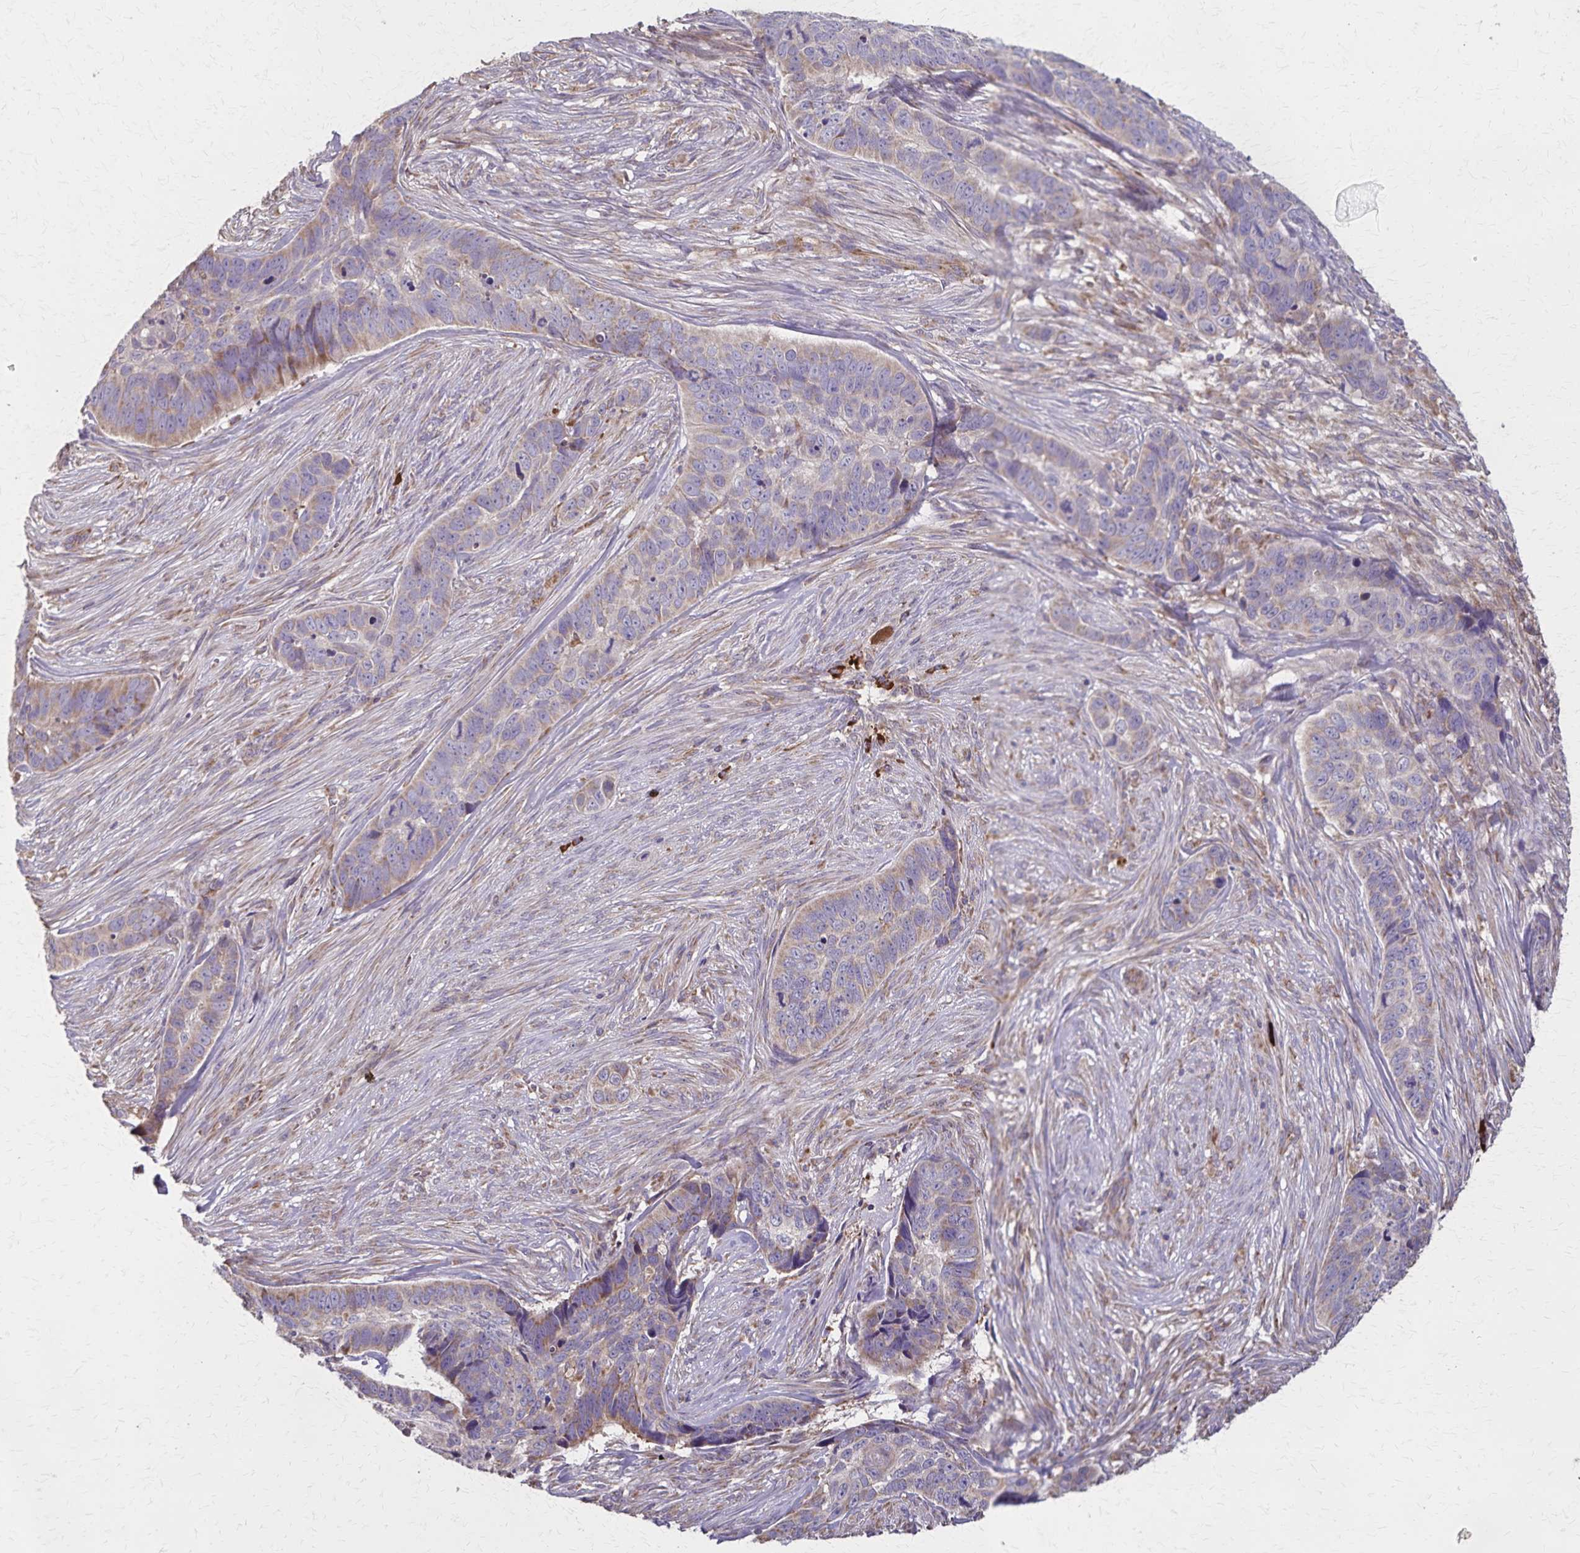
{"staining": {"intensity": "moderate", "quantity": "25%-75%", "location": "cytoplasmic/membranous"}, "tissue": "skin cancer", "cell_type": "Tumor cells", "image_type": "cancer", "snomed": [{"axis": "morphology", "description": "Basal cell carcinoma"}, {"axis": "topography", "description": "Skin"}], "caption": "Human skin basal cell carcinoma stained for a protein (brown) exhibits moderate cytoplasmic/membranous positive expression in approximately 25%-75% of tumor cells.", "gene": "RNF10", "patient": {"sex": "female", "age": 82}}